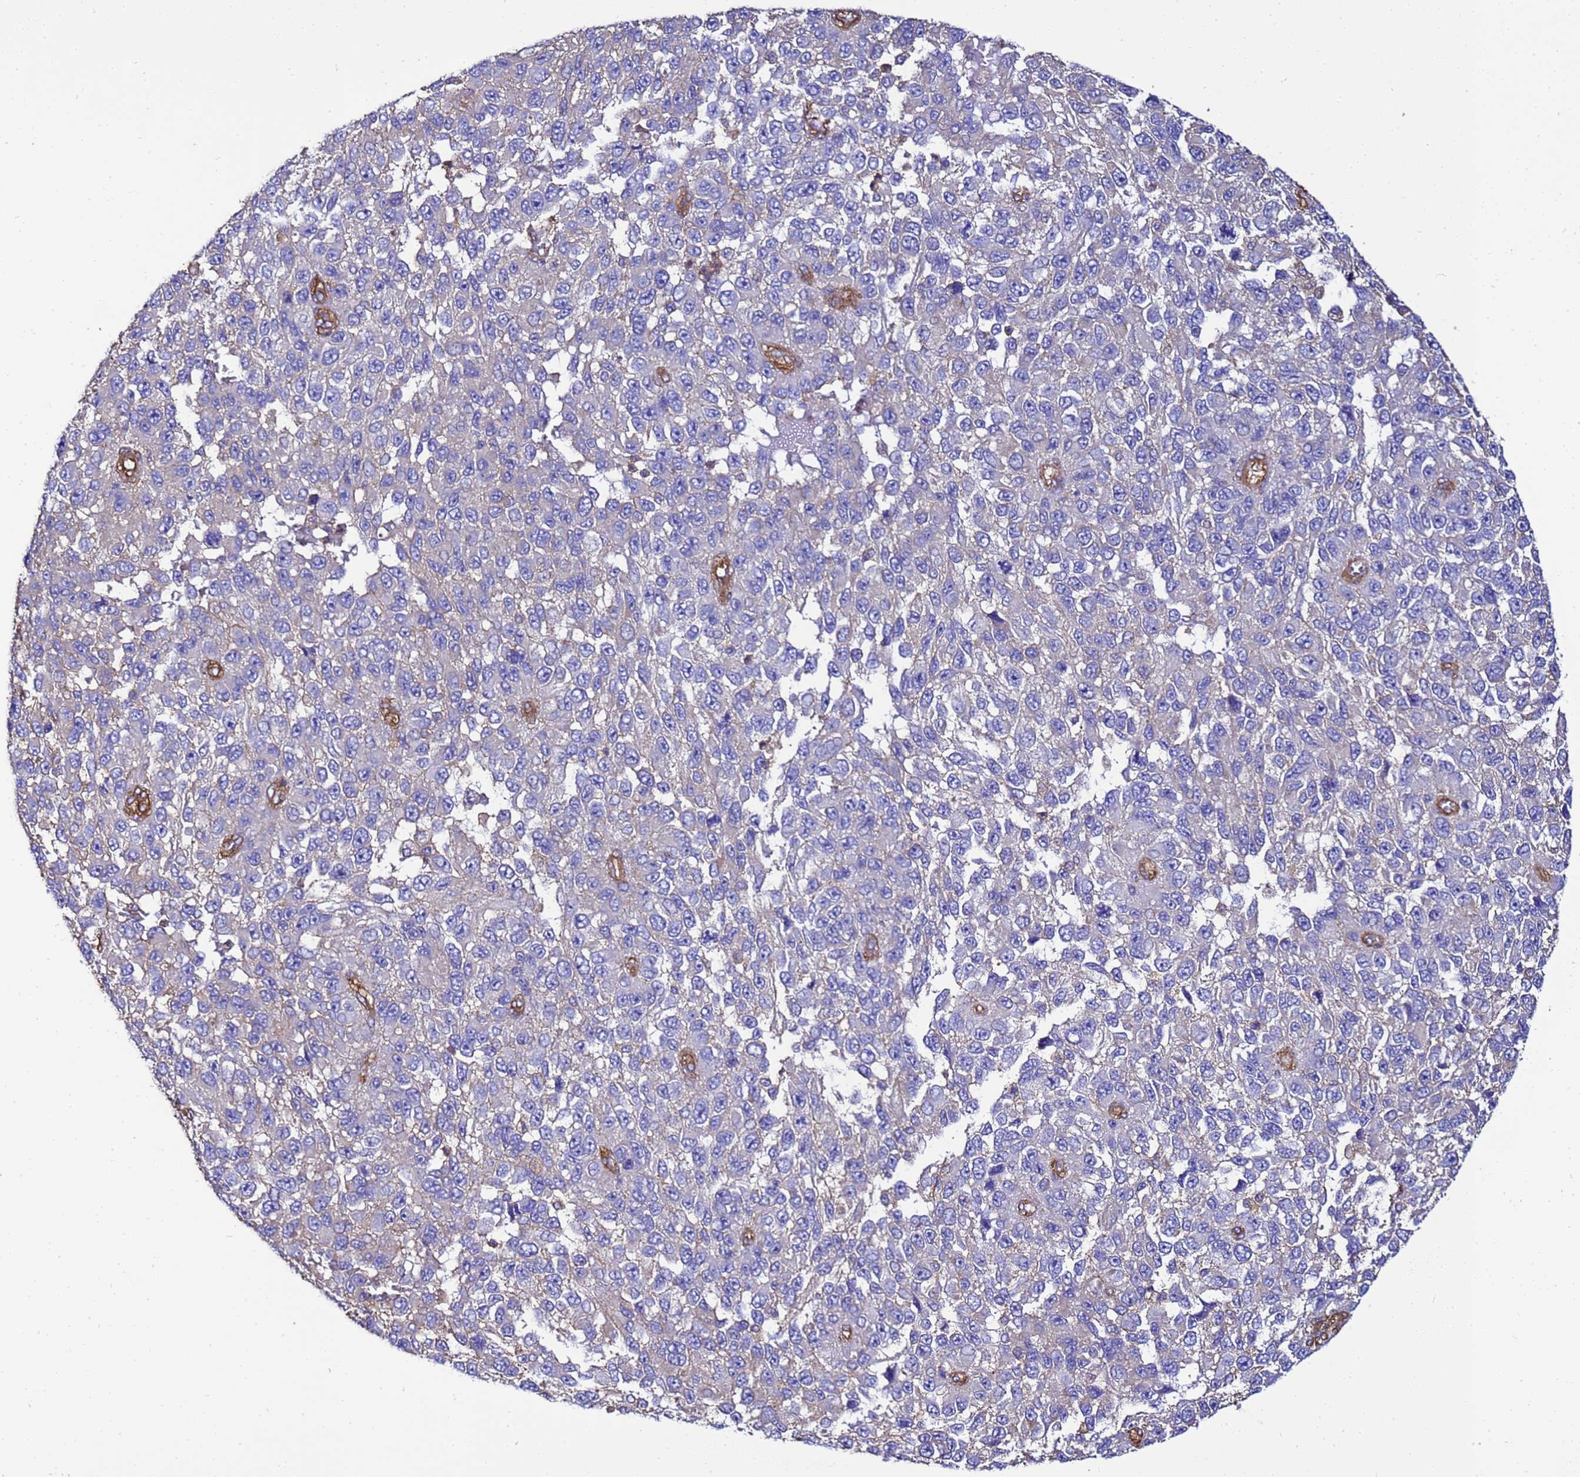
{"staining": {"intensity": "negative", "quantity": "none", "location": "none"}, "tissue": "melanoma", "cell_type": "Tumor cells", "image_type": "cancer", "snomed": [{"axis": "morphology", "description": "Normal tissue, NOS"}, {"axis": "morphology", "description": "Malignant melanoma, NOS"}, {"axis": "topography", "description": "Skin"}], "caption": "Immunohistochemical staining of human malignant melanoma reveals no significant expression in tumor cells.", "gene": "MYL12A", "patient": {"sex": "female", "age": 96}}